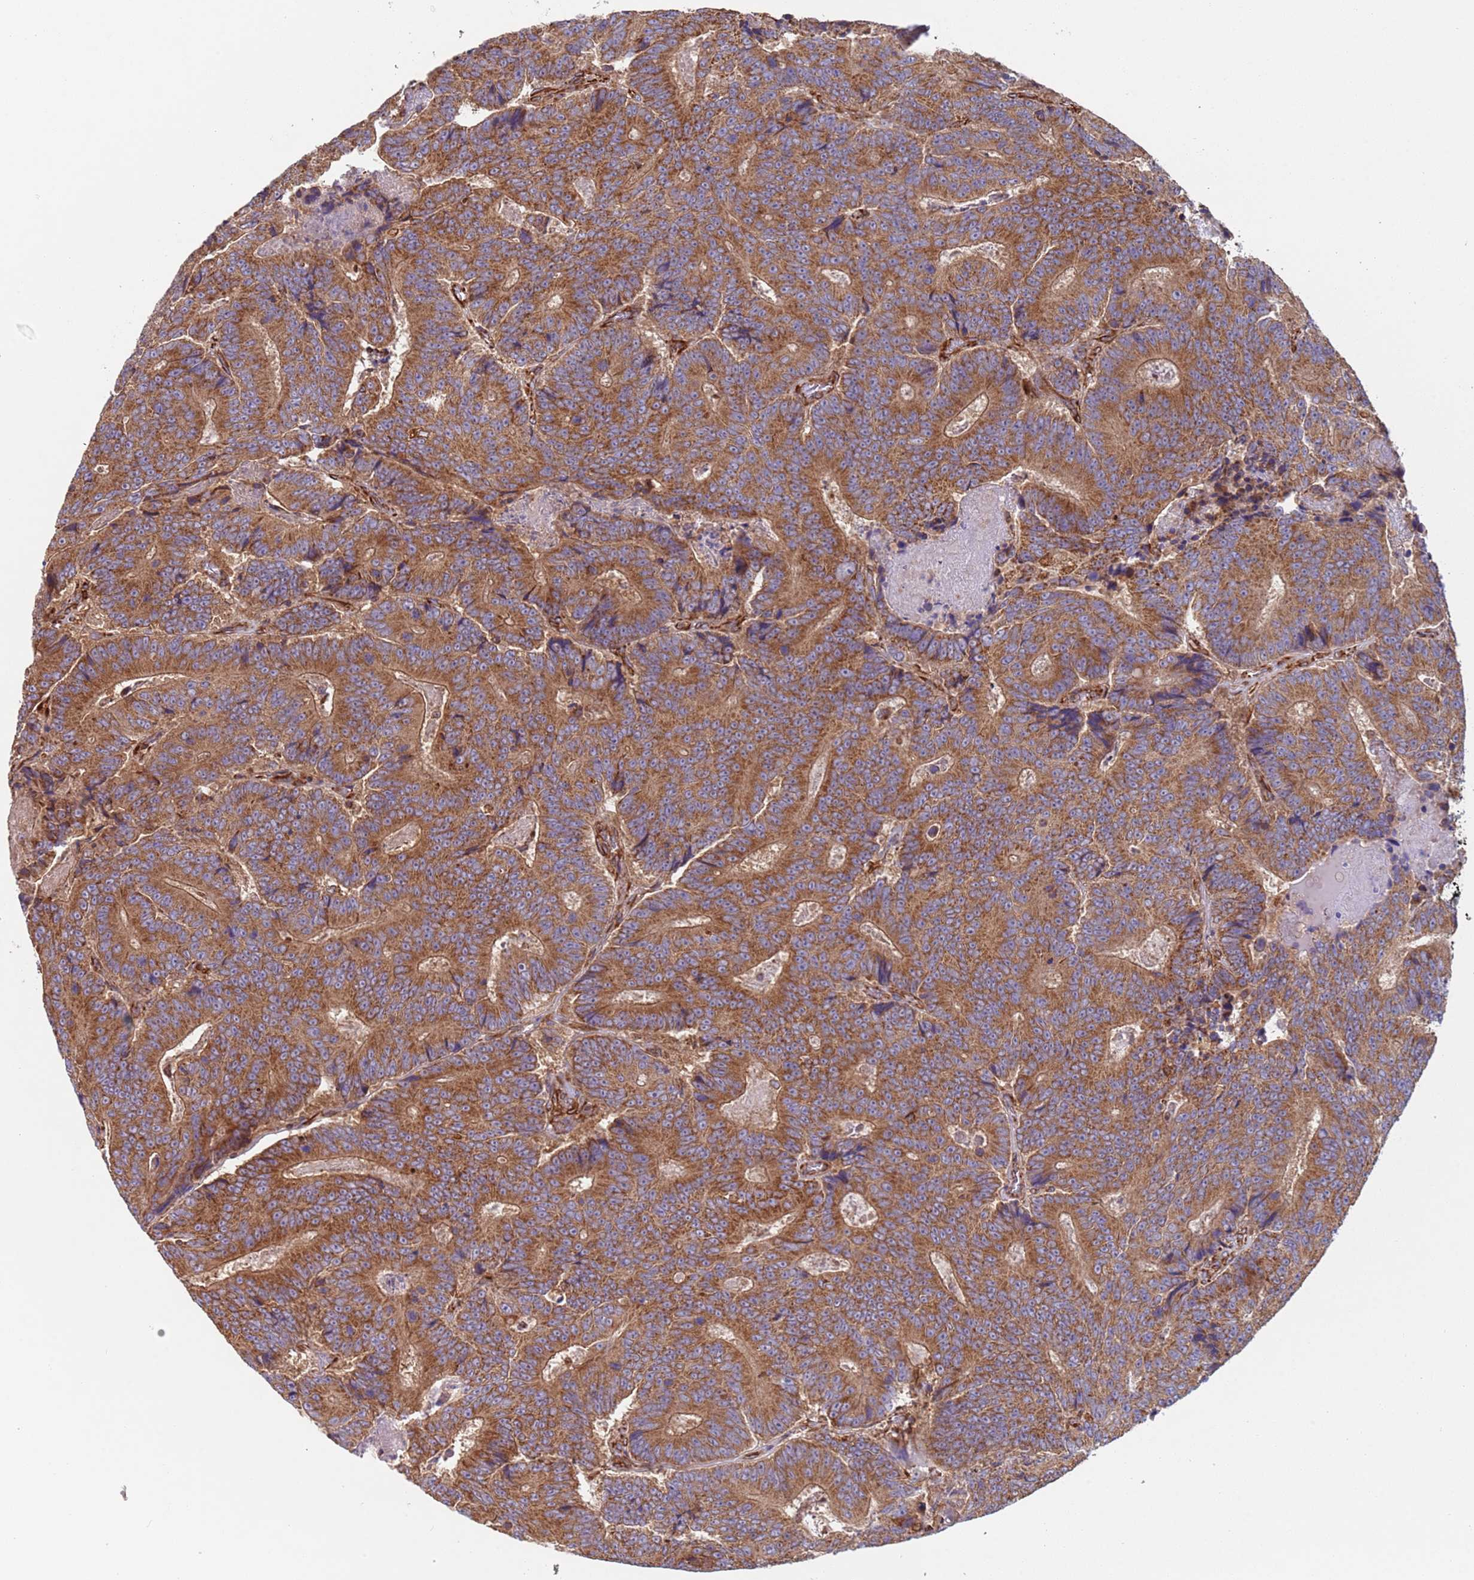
{"staining": {"intensity": "strong", "quantity": ">75%", "location": "cytoplasmic/membranous"}, "tissue": "colorectal cancer", "cell_type": "Tumor cells", "image_type": "cancer", "snomed": [{"axis": "morphology", "description": "Adenocarcinoma, NOS"}, {"axis": "topography", "description": "Colon"}], "caption": "A micrograph of colorectal cancer (adenocarcinoma) stained for a protein demonstrates strong cytoplasmic/membranous brown staining in tumor cells.", "gene": "NUDT12", "patient": {"sex": "male", "age": 83}}